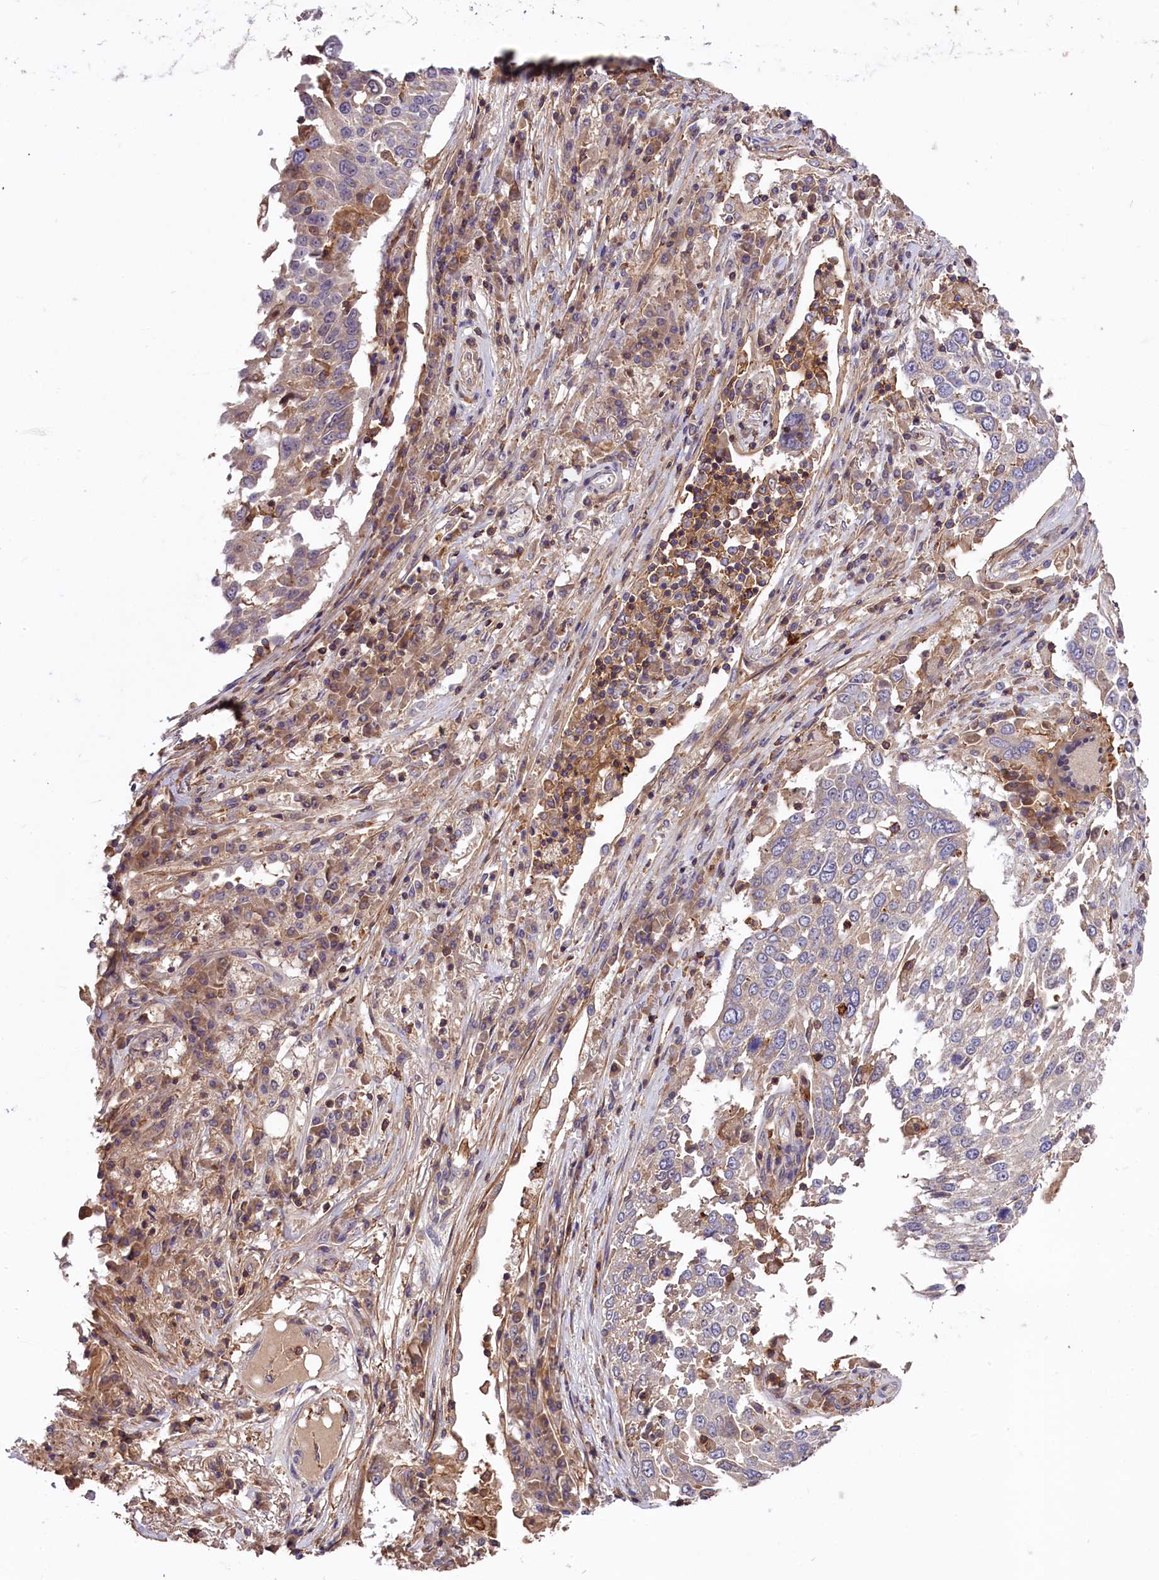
{"staining": {"intensity": "negative", "quantity": "none", "location": "none"}, "tissue": "lung cancer", "cell_type": "Tumor cells", "image_type": "cancer", "snomed": [{"axis": "morphology", "description": "Squamous cell carcinoma, NOS"}, {"axis": "topography", "description": "Lung"}], "caption": "A micrograph of human lung cancer is negative for staining in tumor cells.", "gene": "SKIDA1", "patient": {"sex": "male", "age": 65}}